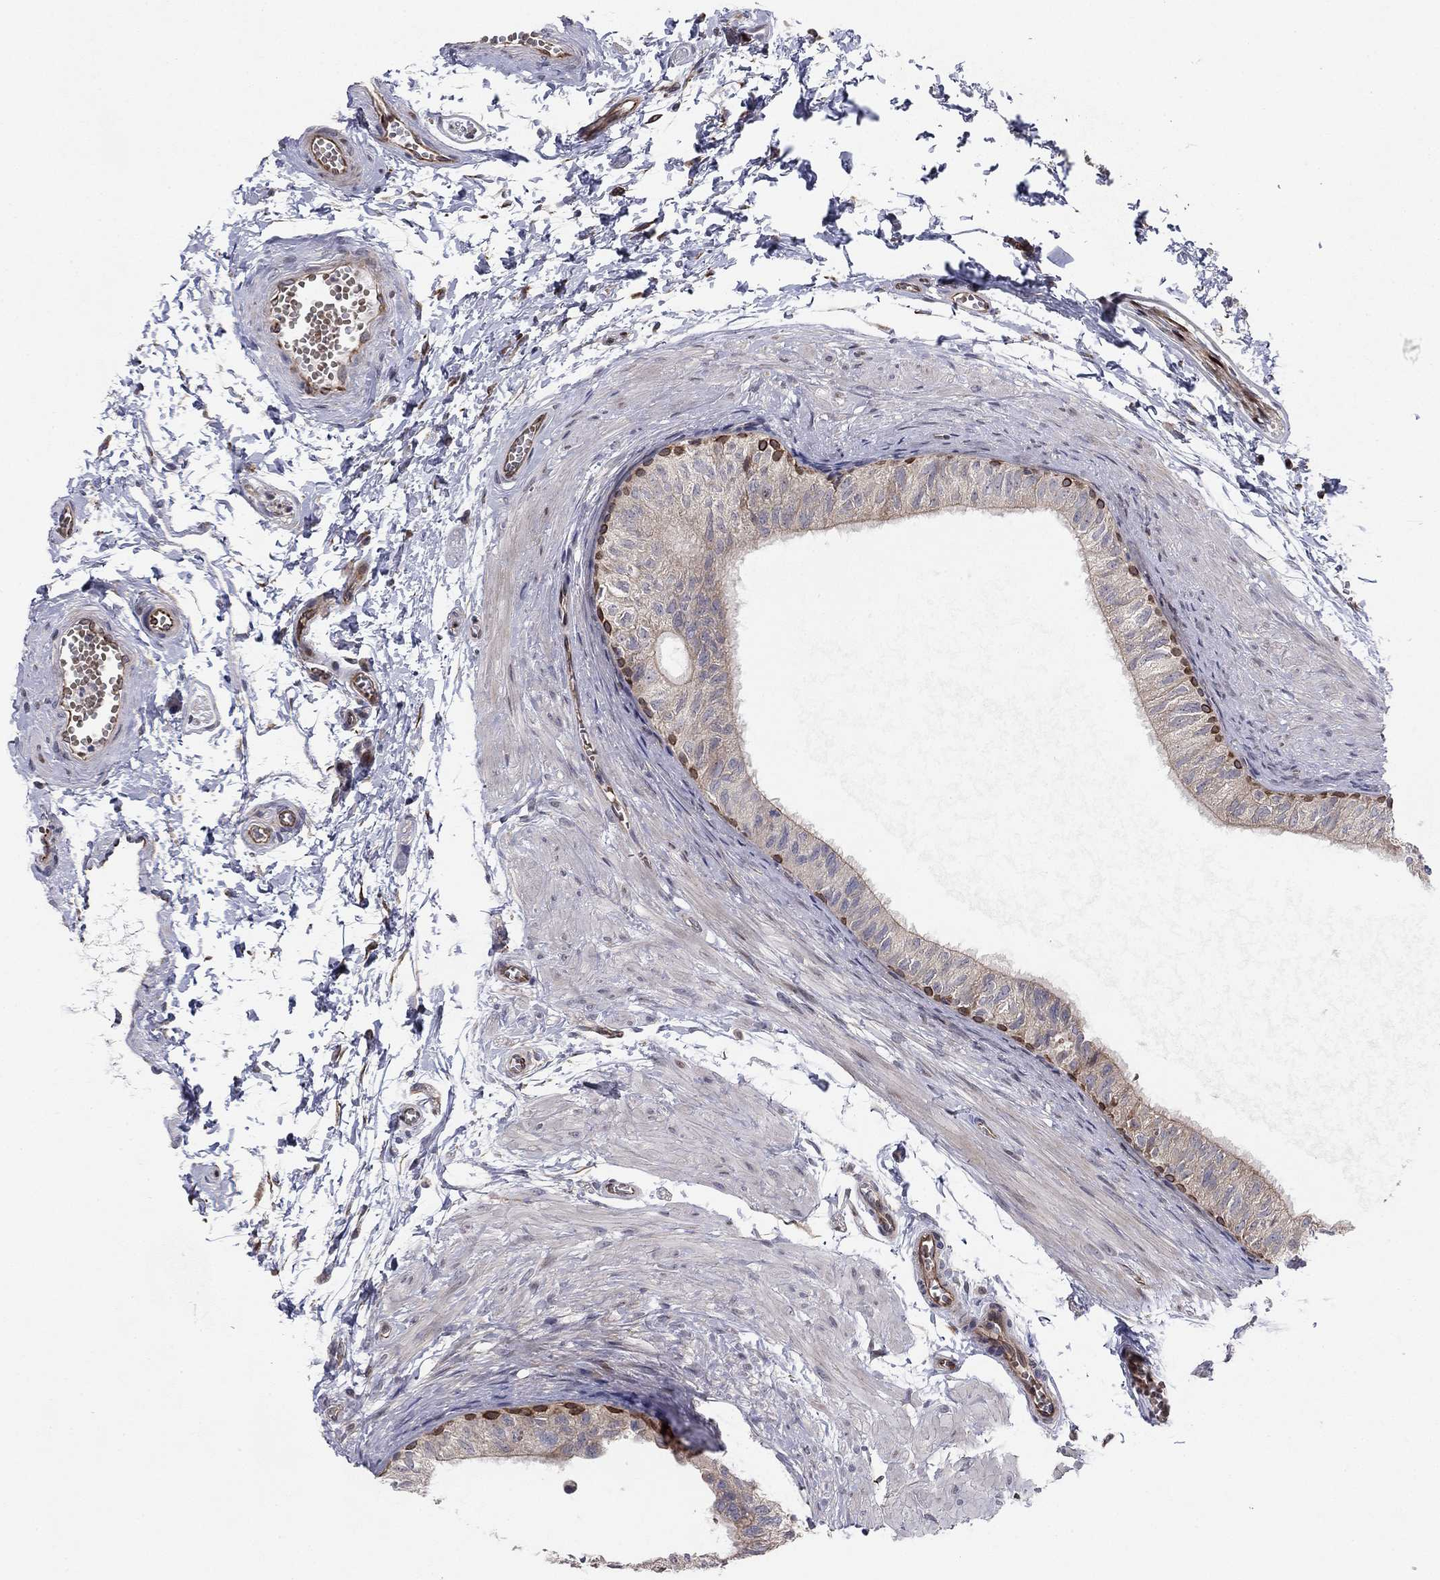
{"staining": {"intensity": "strong", "quantity": "<25%", "location": "cytoplasmic/membranous,nuclear"}, "tissue": "epididymis", "cell_type": "Glandular cells", "image_type": "normal", "snomed": [{"axis": "morphology", "description": "Normal tissue, NOS"}, {"axis": "topography", "description": "Epididymis"}], "caption": "Protein analysis of normal epididymis shows strong cytoplasmic/membranous,nuclear positivity in about <25% of glandular cells. (DAB (3,3'-diaminobenzidine) = brown stain, brightfield microscopy at high magnification).", "gene": "BCL11A", "patient": {"sex": "male", "age": 22}}